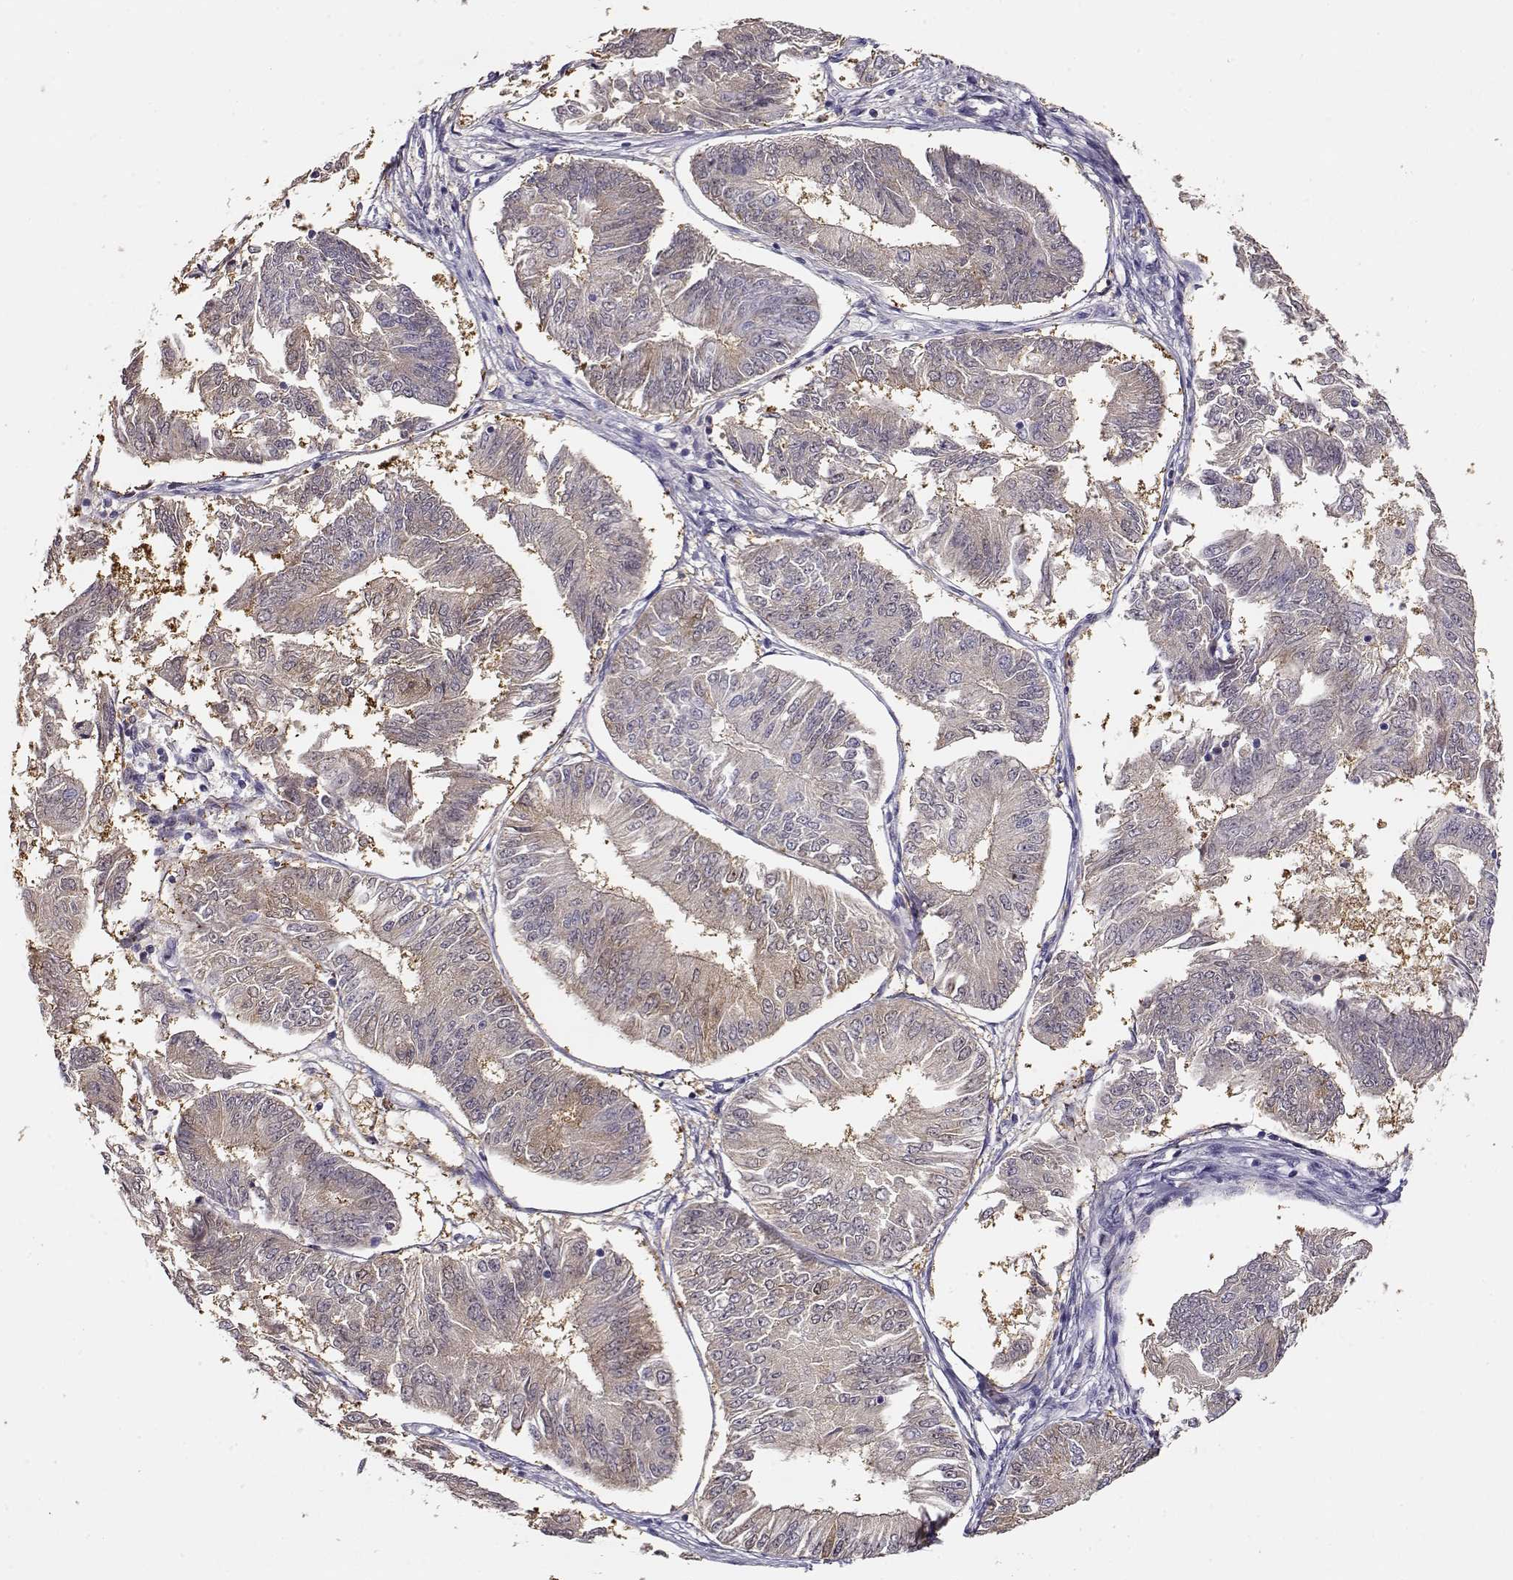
{"staining": {"intensity": "weak", "quantity": "<25%", "location": "cytoplasmic/membranous"}, "tissue": "endometrial cancer", "cell_type": "Tumor cells", "image_type": "cancer", "snomed": [{"axis": "morphology", "description": "Adenocarcinoma, NOS"}, {"axis": "topography", "description": "Endometrium"}], "caption": "This image is of endometrial adenocarcinoma stained with IHC to label a protein in brown with the nuclei are counter-stained blue. There is no positivity in tumor cells.", "gene": "CCR8", "patient": {"sex": "female", "age": 58}}